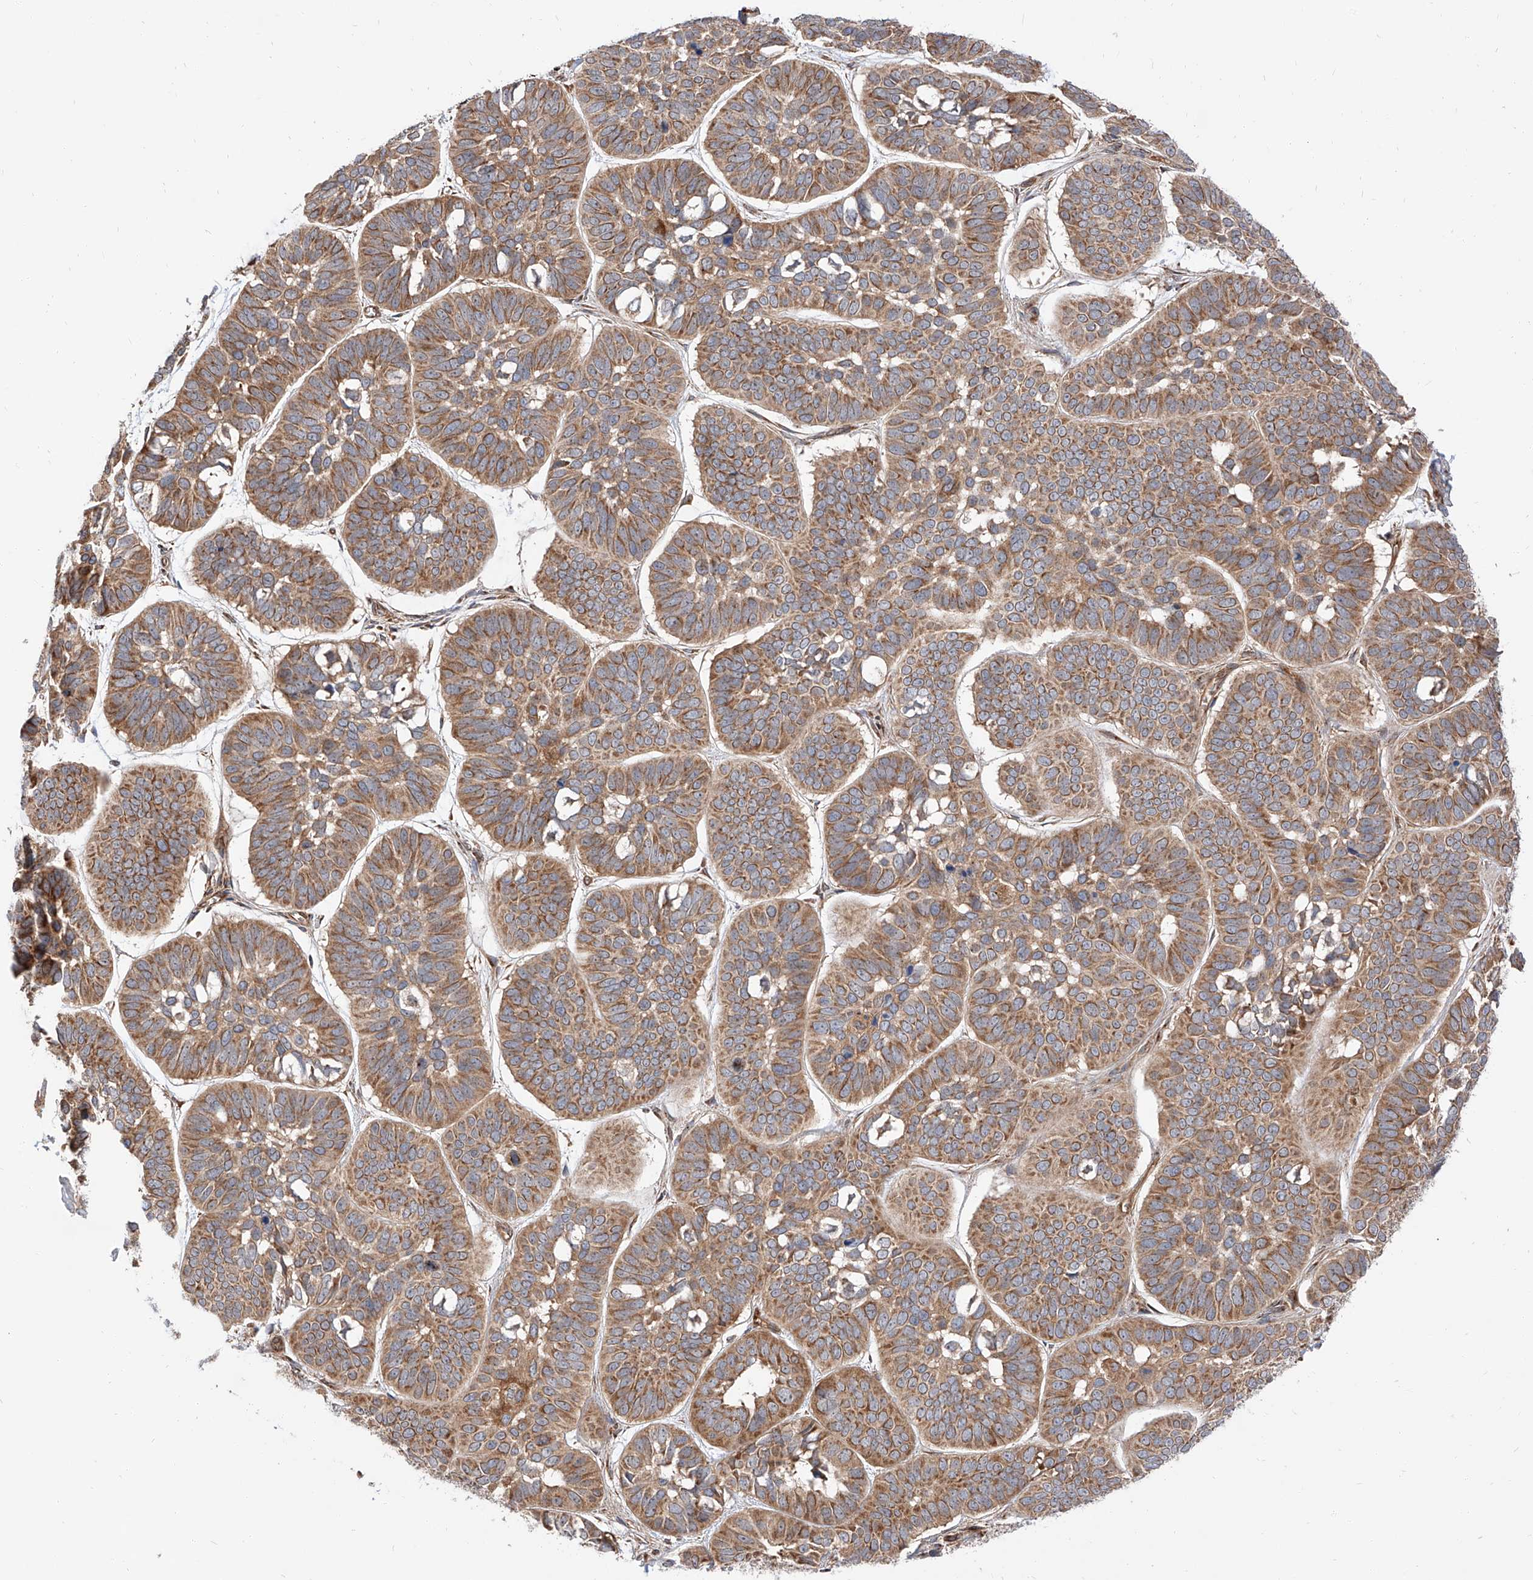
{"staining": {"intensity": "moderate", "quantity": ">75%", "location": "cytoplasmic/membranous"}, "tissue": "skin cancer", "cell_type": "Tumor cells", "image_type": "cancer", "snomed": [{"axis": "morphology", "description": "Basal cell carcinoma"}, {"axis": "topography", "description": "Skin"}], "caption": "Skin basal cell carcinoma stained for a protein displays moderate cytoplasmic/membranous positivity in tumor cells. (DAB (3,3'-diaminobenzidine) IHC with brightfield microscopy, high magnification).", "gene": "ISCA2", "patient": {"sex": "male", "age": 62}}